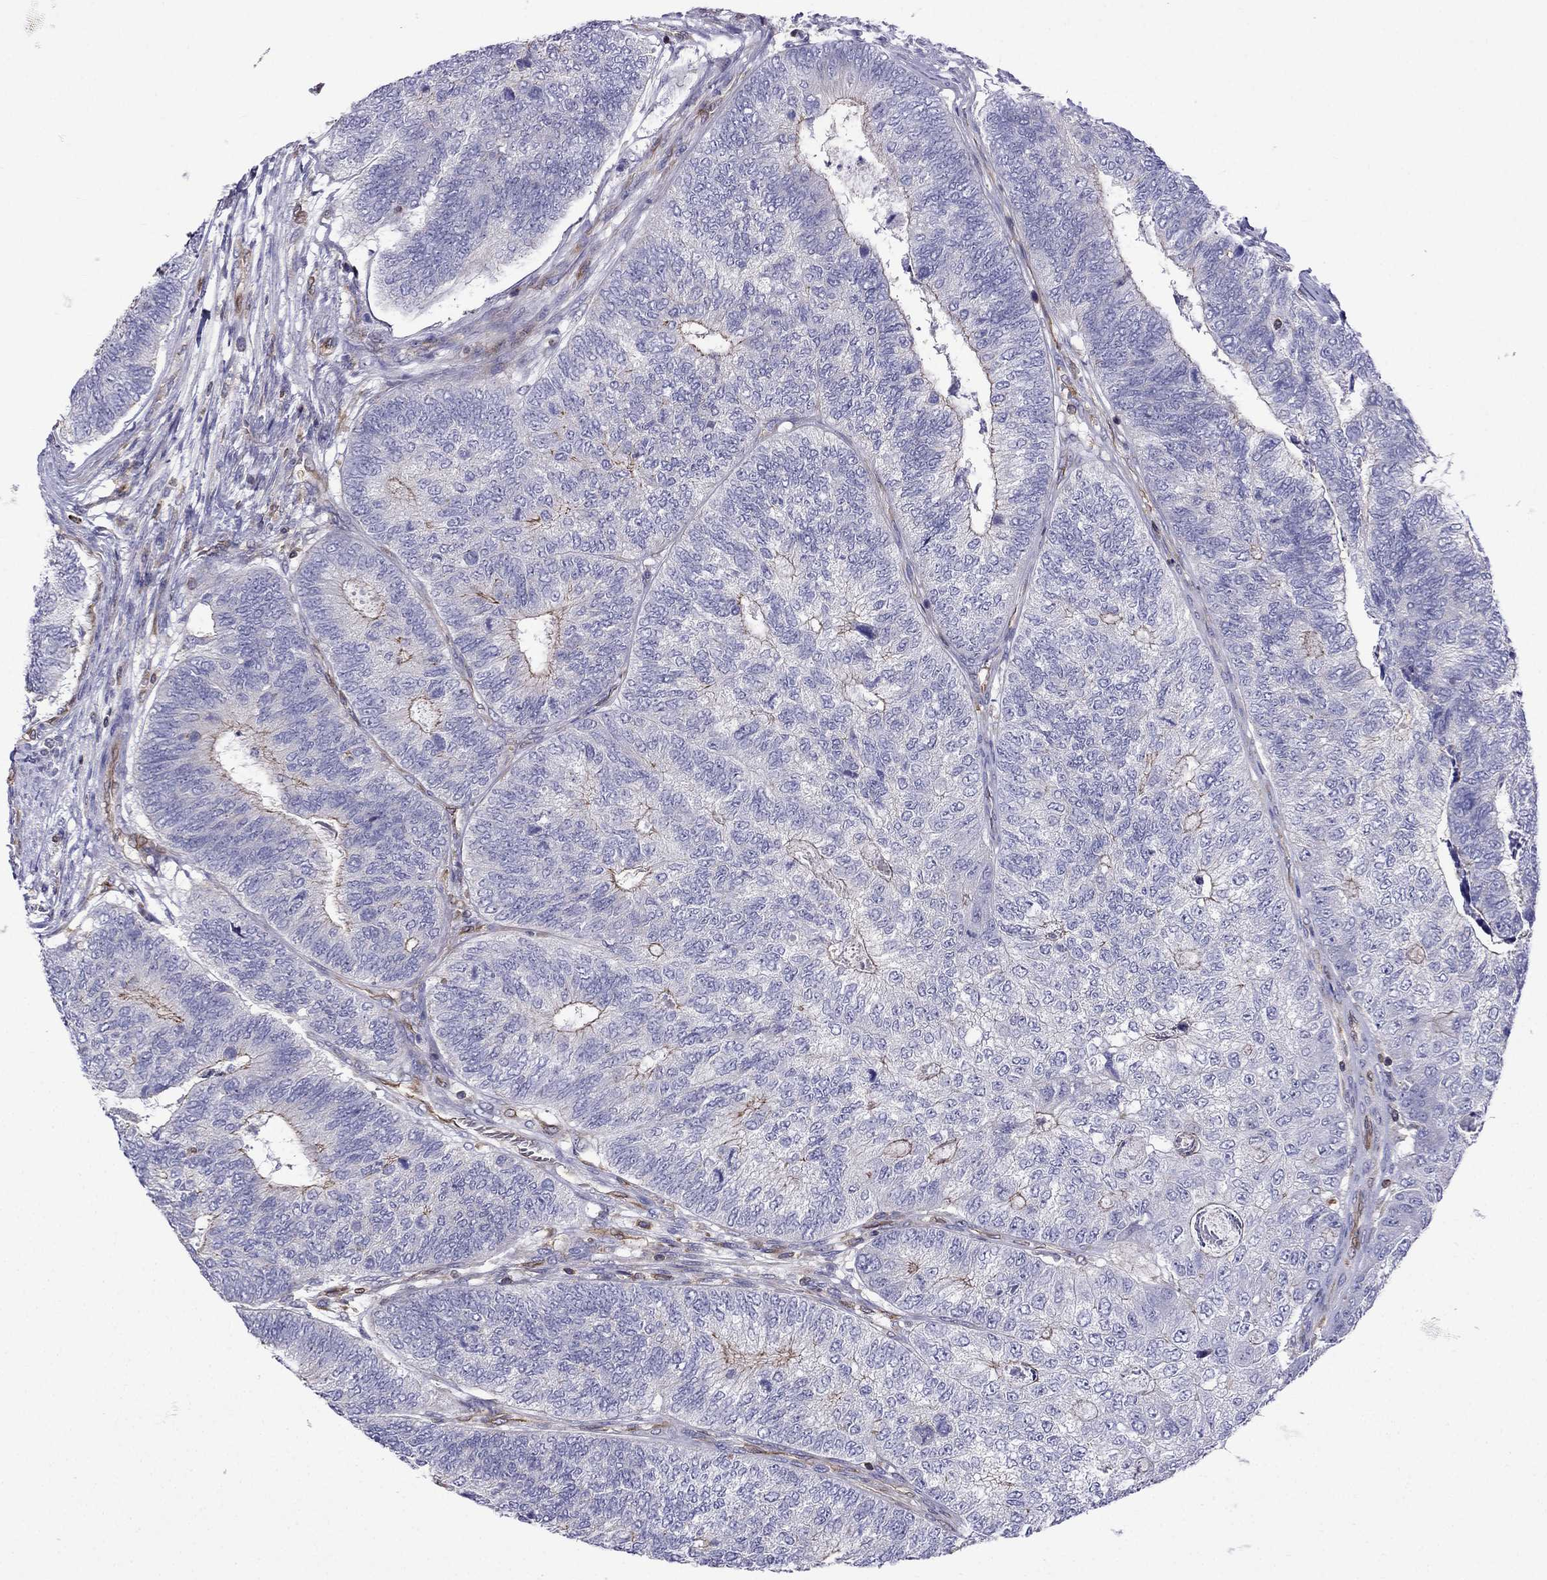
{"staining": {"intensity": "weak", "quantity": "<25%", "location": "cytoplasmic/membranous"}, "tissue": "colorectal cancer", "cell_type": "Tumor cells", "image_type": "cancer", "snomed": [{"axis": "morphology", "description": "Adenocarcinoma, NOS"}, {"axis": "topography", "description": "Colon"}], "caption": "IHC of human adenocarcinoma (colorectal) exhibits no expression in tumor cells.", "gene": "GNAL", "patient": {"sex": "female", "age": 67}}